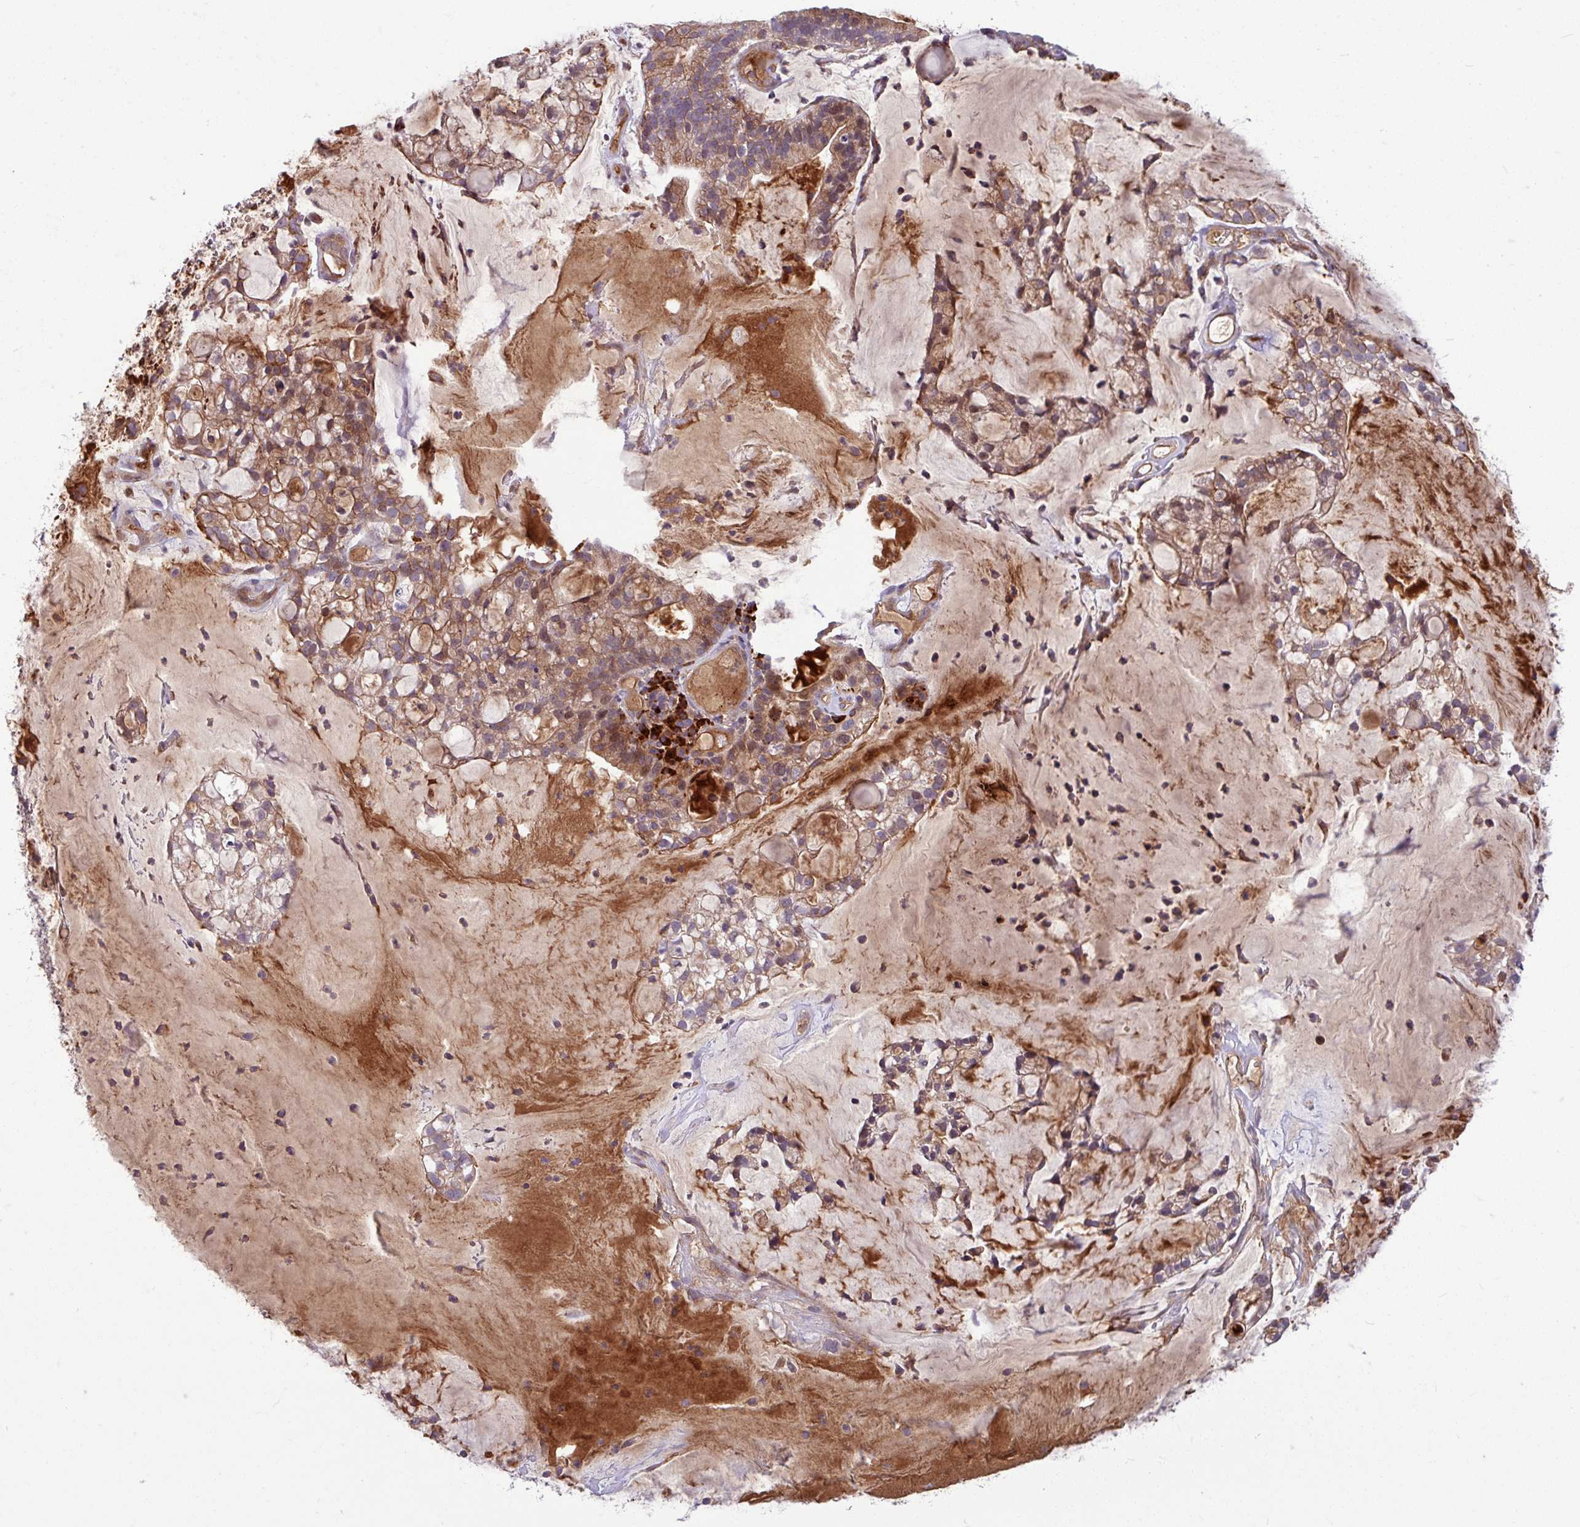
{"staining": {"intensity": "moderate", "quantity": "25%-75%", "location": "cytoplasmic/membranous"}, "tissue": "cervical cancer", "cell_type": "Tumor cells", "image_type": "cancer", "snomed": [{"axis": "morphology", "description": "Adenocarcinoma, NOS"}, {"axis": "topography", "description": "Cervix"}], "caption": "Immunohistochemistry (IHC) photomicrograph of neoplastic tissue: cervical cancer stained using immunohistochemistry exhibits medium levels of moderate protein expression localized specifically in the cytoplasmic/membranous of tumor cells, appearing as a cytoplasmic/membranous brown color.", "gene": "B4GALNT4", "patient": {"sex": "female", "age": 41}}